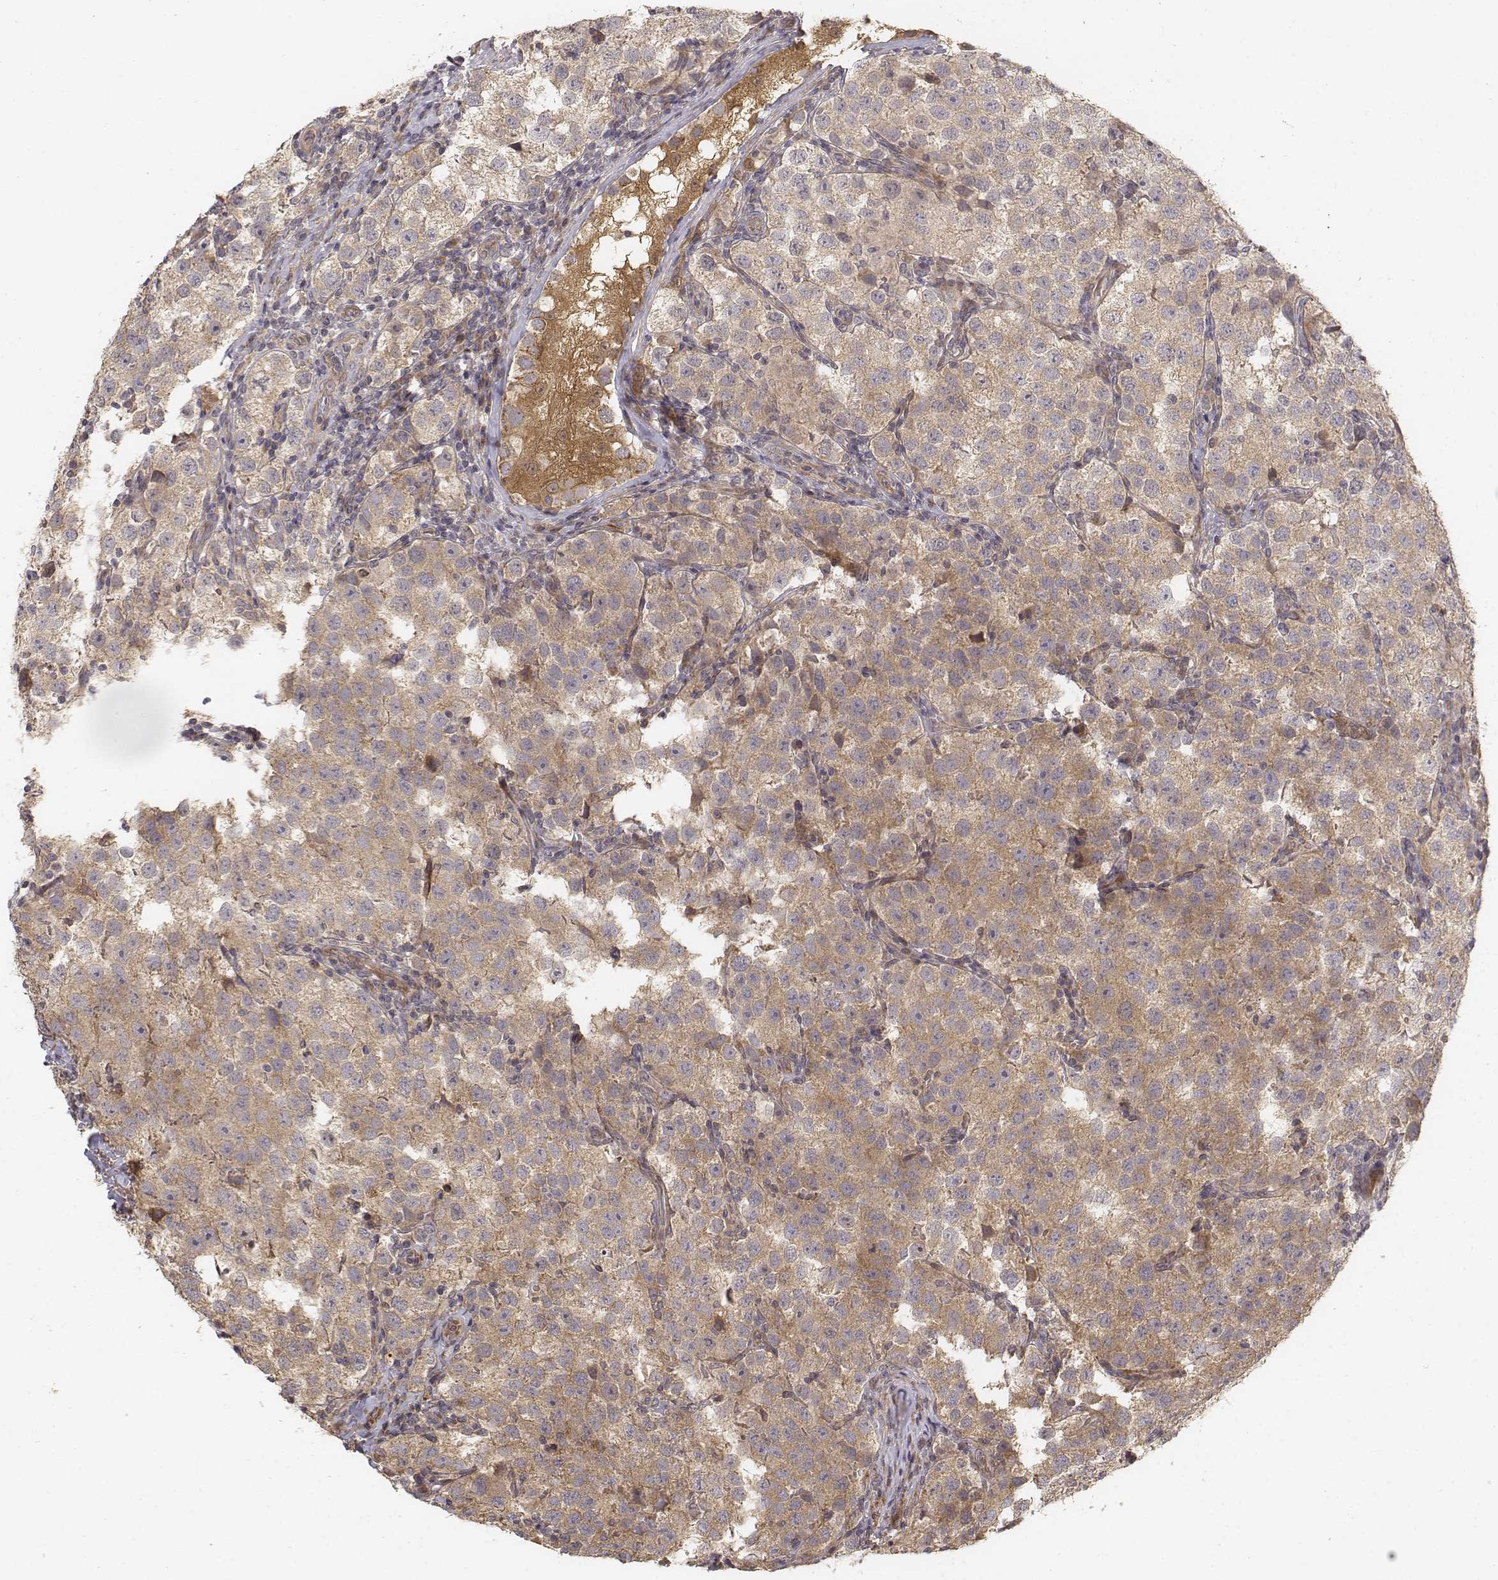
{"staining": {"intensity": "weak", "quantity": ">75%", "location": "cytoplasmic/membranous"}, "tissue": "testis cancer", "cell_type": "Tumor cells", "image_type": "cancer", "snomed": [{"axis": "morphology", "description": "Seminoma, NOS"}, {"axis": "topography", "description": "Testis"}], "caption": "Immunohistochemical staining of human testis cancer (seminoma) demonstrates low levels of weak cytoplasmic/membranous protein positivity in approximately >75% of tumor cells.", "gene": "FBXO21", "patient": {"sex": "male", "age": 37}}